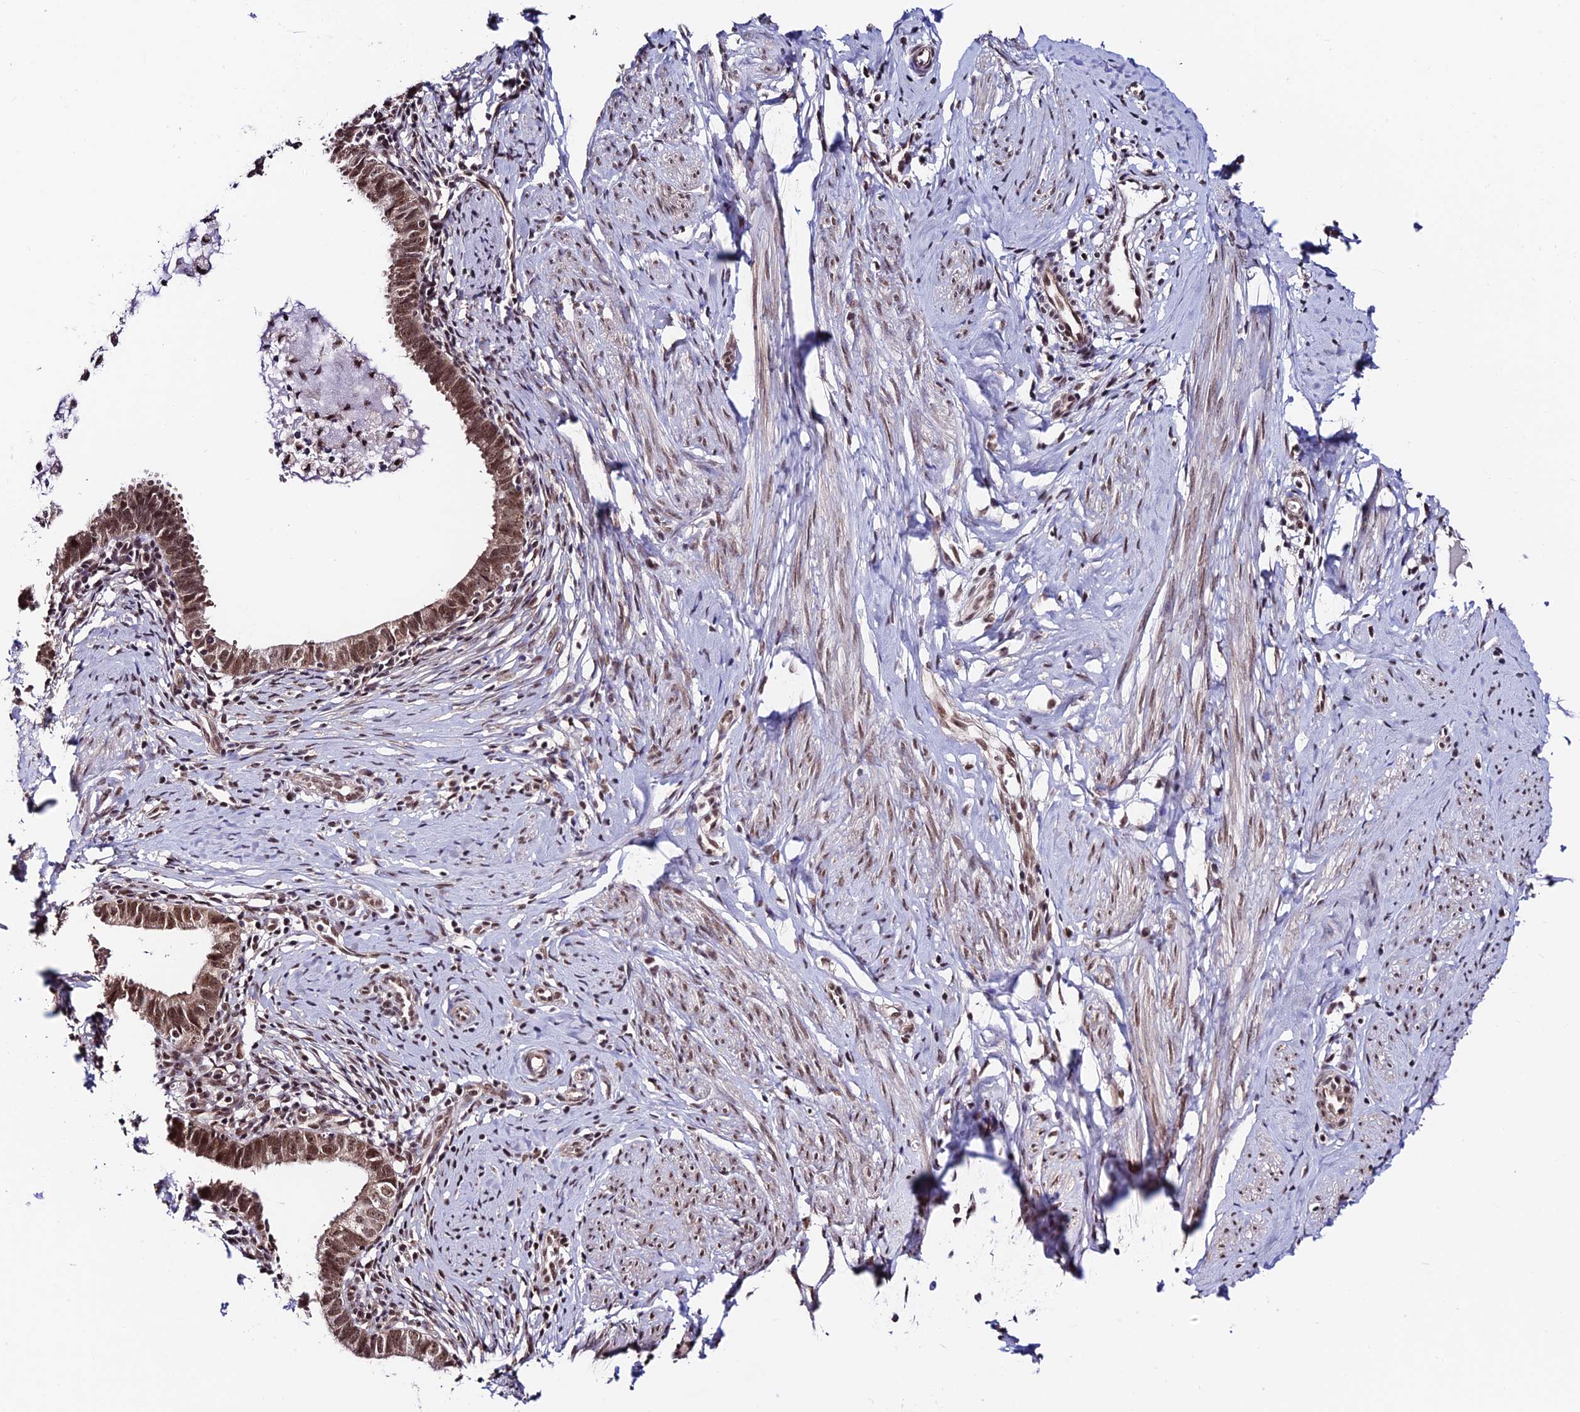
{"staining": {"intensity": "moderate", "quantity": ">75%", "location": "nuclear"}, "tissue": "cervical cancer", "cell_type": "Tumor cells", "image_type": "cancer", "snomed": [{"axis": "morphology", "description": "Adenocarcinoma, NOS"}, {"axis": "topography", "description": "Cervix"}], "caption": "The photomicrograph reveals staining of cervical cancer (adenocarcinoma), revealing moderate nuclear protein expression (brown color) within tumor cells.", "gene": "RBM42", "patient": {"sex": "female", "age": 36}}